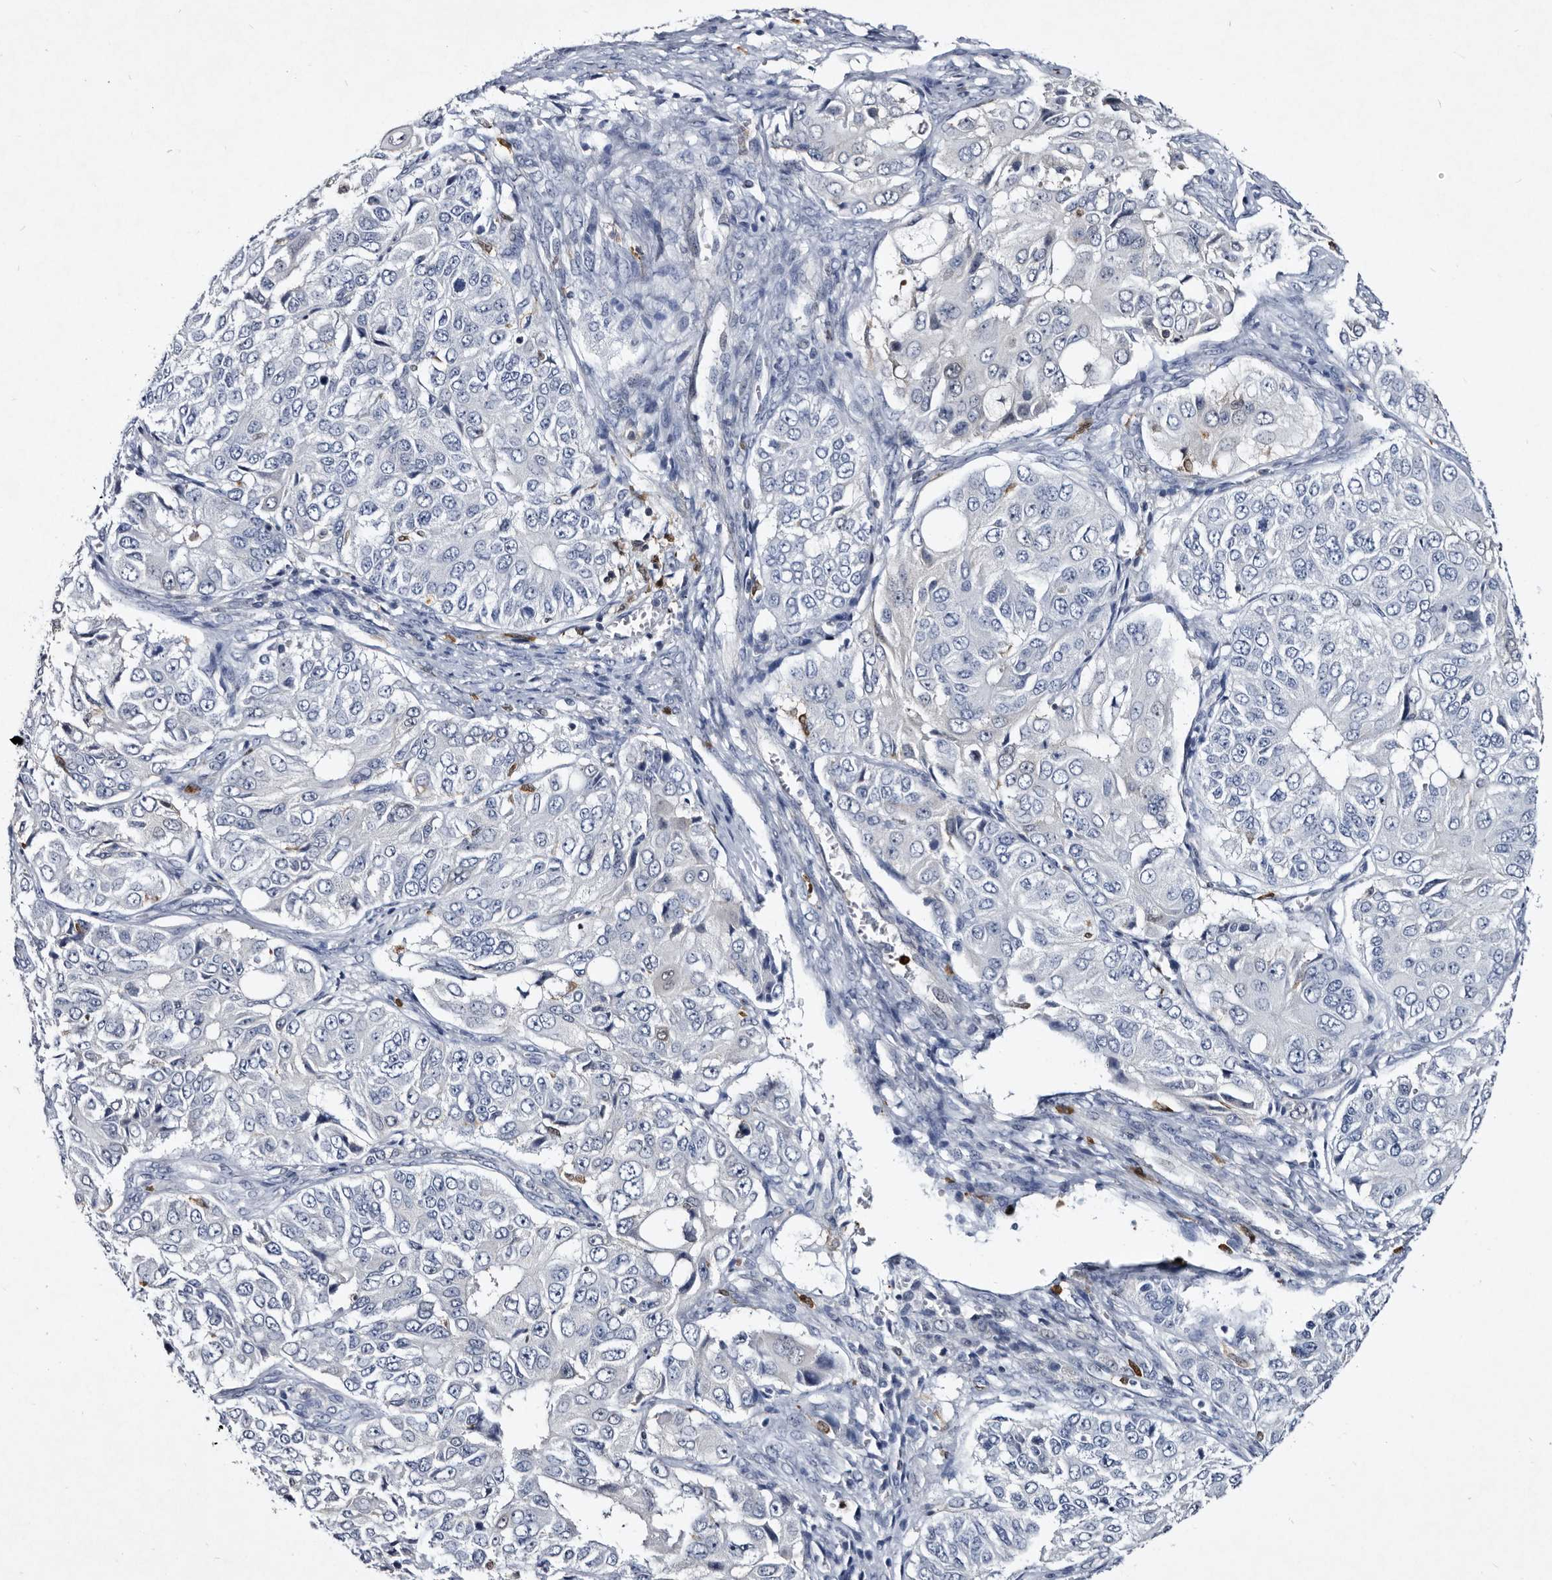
{"staining": {"intensity": "negative", "quantity": "none", "location": "none"}, "tissue": "ovarian cancer", "cell_type": "Tumor cells", "image_type": "cancer", "snomed": [{"axis": "morphology", "description": "Carcinoma, endometroid"}, {"axis": "topography", "description": "Ovary"}], "caption": "Histopathology image shows no protein expression in tumor cells of ovarian endometroid carcinoma tissue. (Stains: DAB (3,3'-diaminobenzidine) immunohistochemistry with hematoxylin counter stain, Microscopy: brightfield microscopy at high magnification).", "gene": "SERPINB8", "patient": {"sex": "female", "age": 51}}